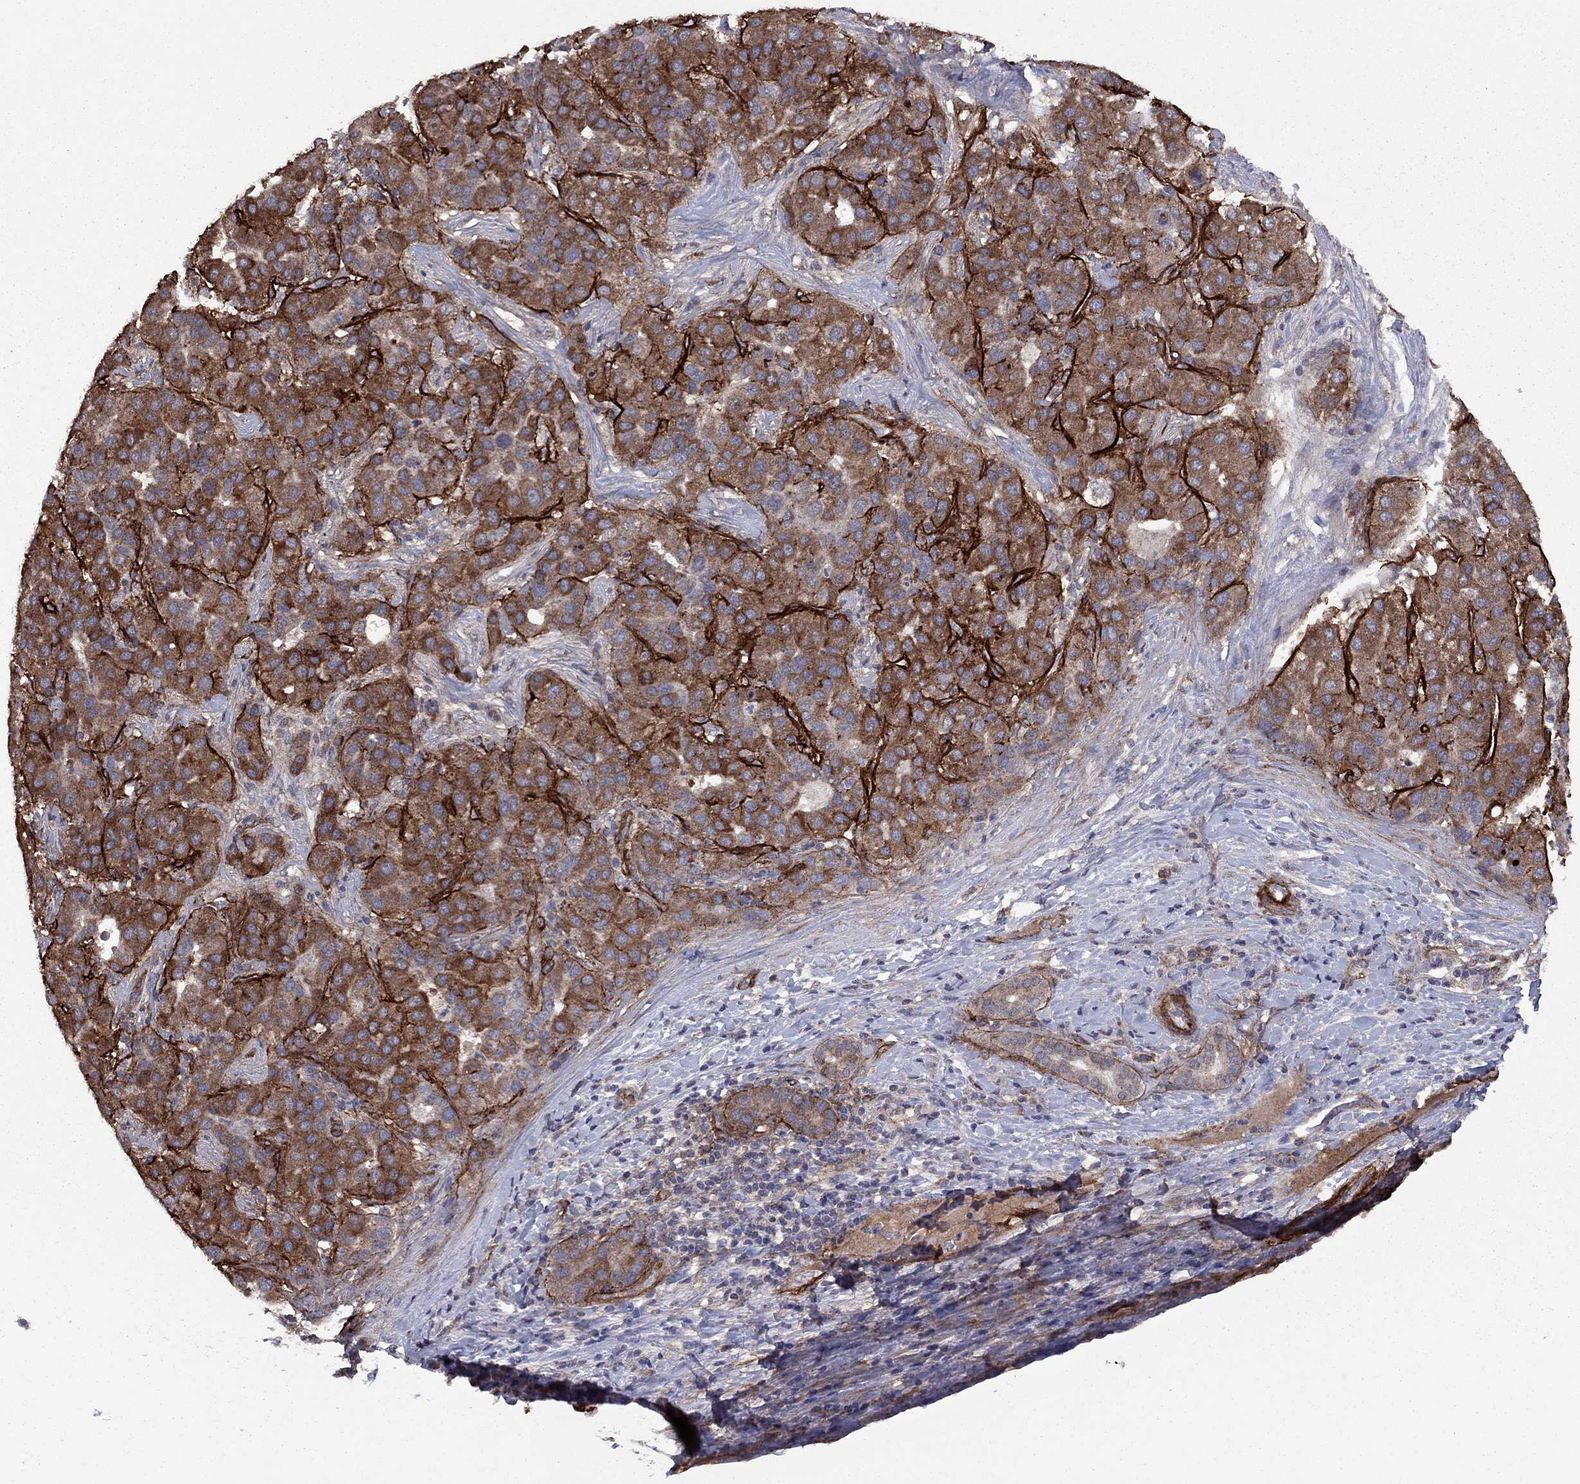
{"staining": {"intensity": "moderate", "quantity": "25%-75%", "location": "cytoplasmic/membranous"}, "tissue": "liver cancer", "cell_type": "Tumor cells", "image_type": "cancer", "snomed": [{"axis": "morphology", "description": "Carcinoma, Hepatocellular, NOS"}, {"axis": "topography", "description": "Liver"}], "caption": "IHC (DAB (3,3'-diaminobenzidine)) staining of human liver cancer displays moderate cytoplasmic/membranous protein staining in approximately 25%-75% of tumor cells.", "gene": "COL18A1", "patient": {"sex": "male", "age": 65}}